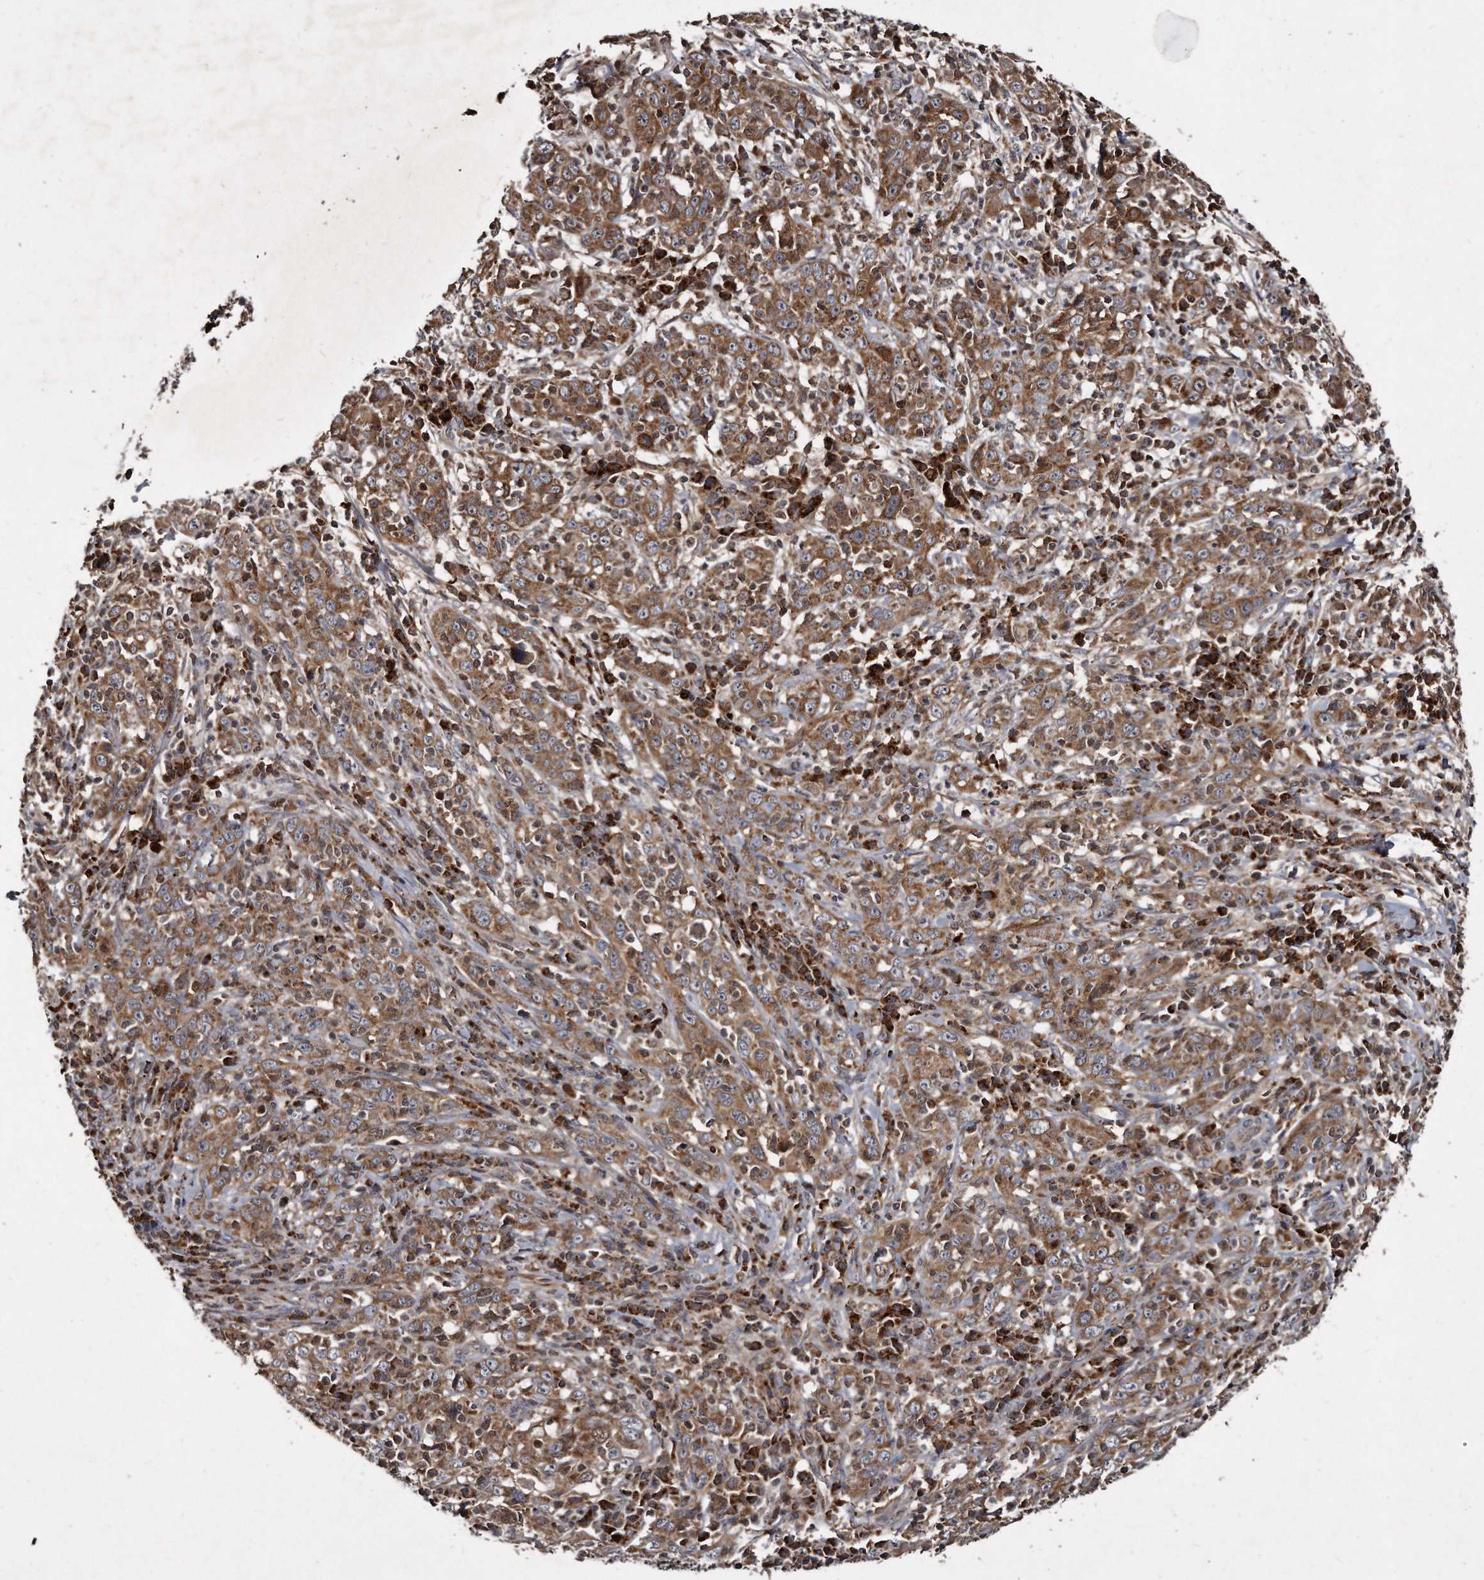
{"staining": {"intensity": "moderate", "quantity": ">75%", "location": "cytoplasmic/membranous"}, "tissue": "cervical cancer", "cell_type": "Tumor cells", "image_type": "cancer", "snomed": [{"axis": "morphology", "description": "Squamous cell carcinoma, NOS"}, {"axis": "topography", "description": "Cervix"}], "caption": "Tumor cells exhibit moderate cytoplasmic/membranous staining in about >75% of cells in cervical cancer (squamous cell carcinoma).", "gene": "FAM136A", "patient": {"sex": "female", "age": 46}}